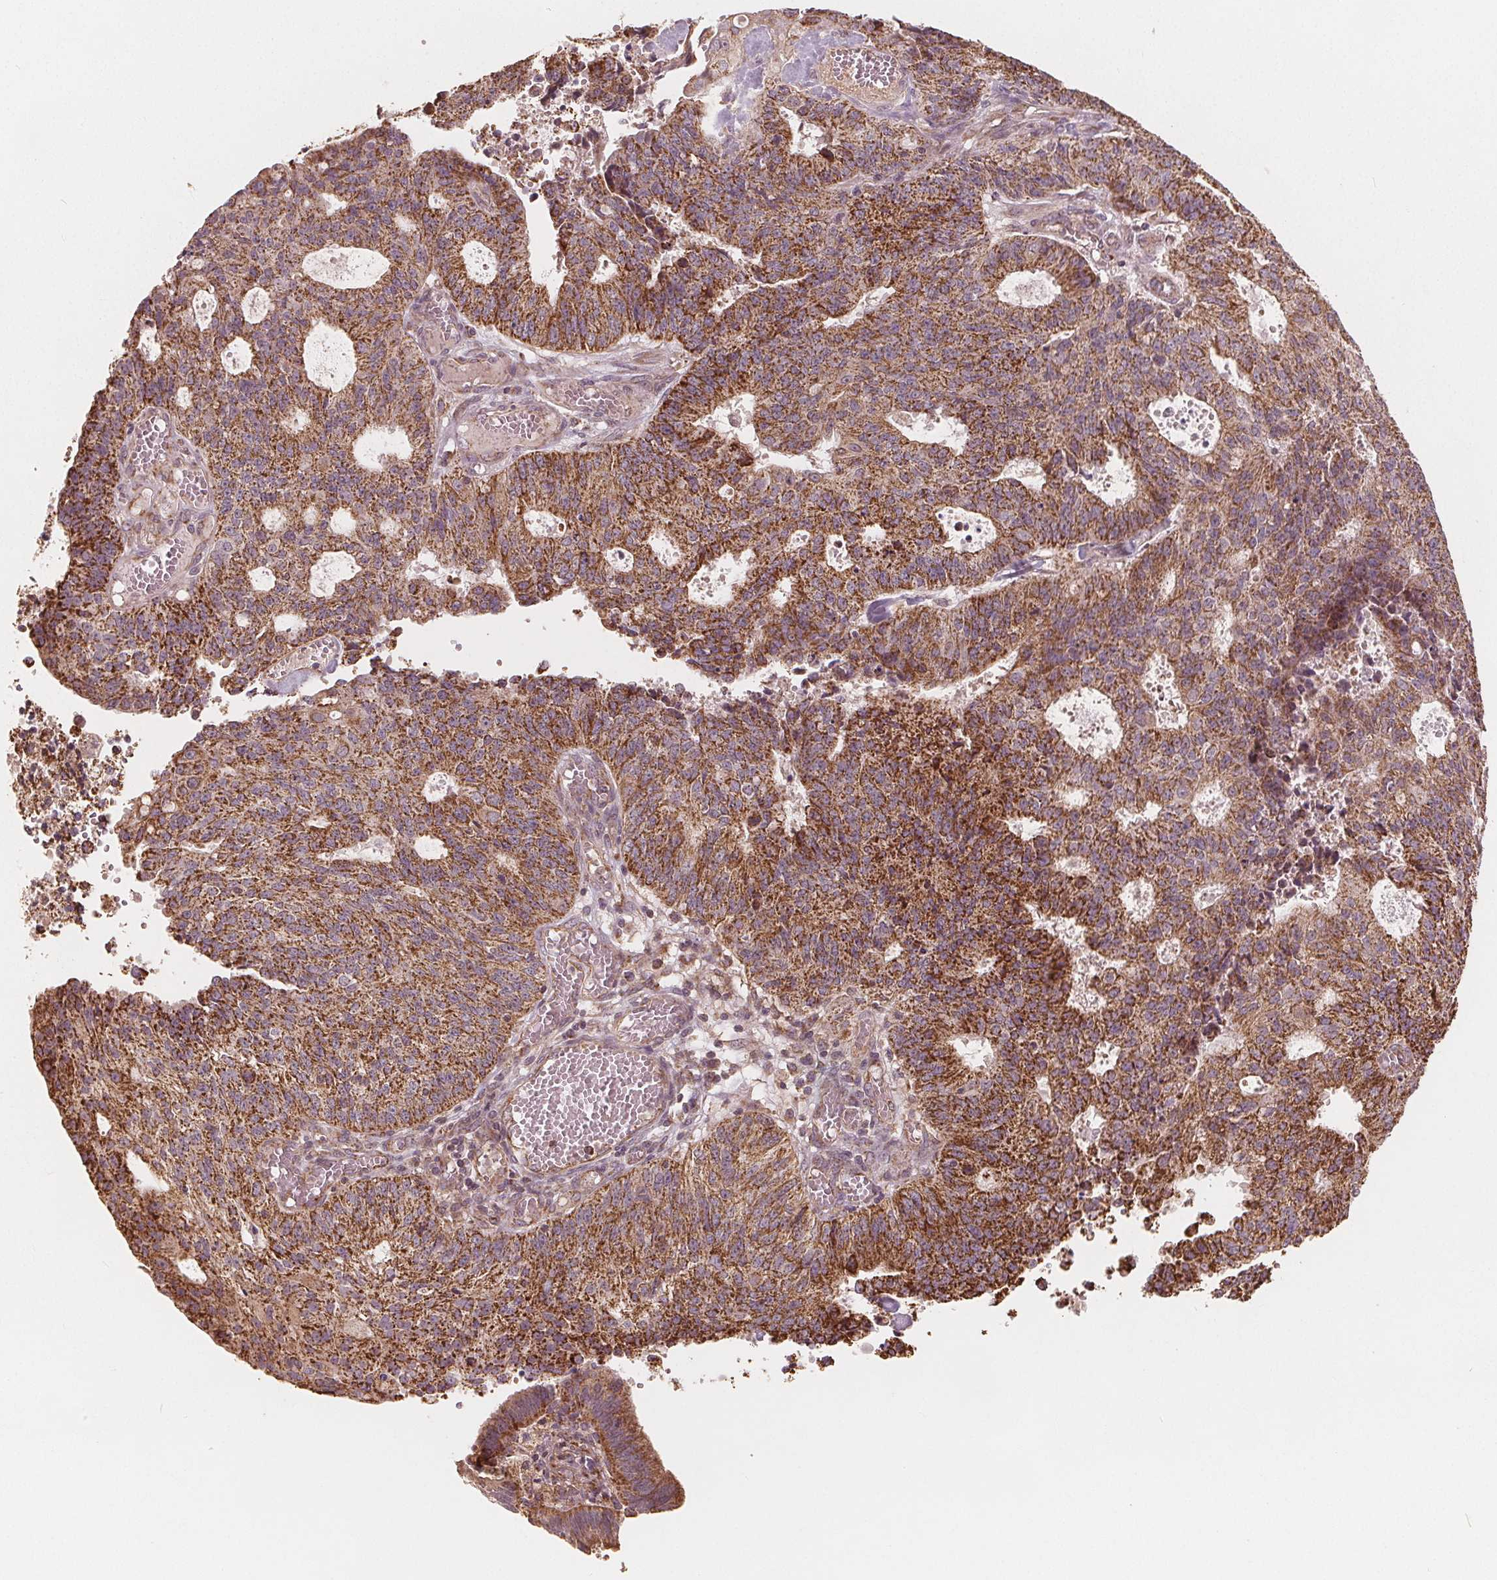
{"staining": {"intensity": "moderate", "quantity": ">75%", "location": "cytoplasmic/membranous"}, "tissue": "endometrial cancer", "cell_type": "Tumor cells", "image_type": "cancer", "snomed": [{"axis": "morphology", "description": "Adenocarcinoma, NOS"}, {"axis": "topography", "description": "Endometrium"}], "caption": "Protein expression analysis of endometrial adenocarcinoma shows moderate cytoplasmic/membranous expression in approximately >75% of tumor cells.", "gene": "PEX26", "patient": {"sex": "female", "age": 82}}